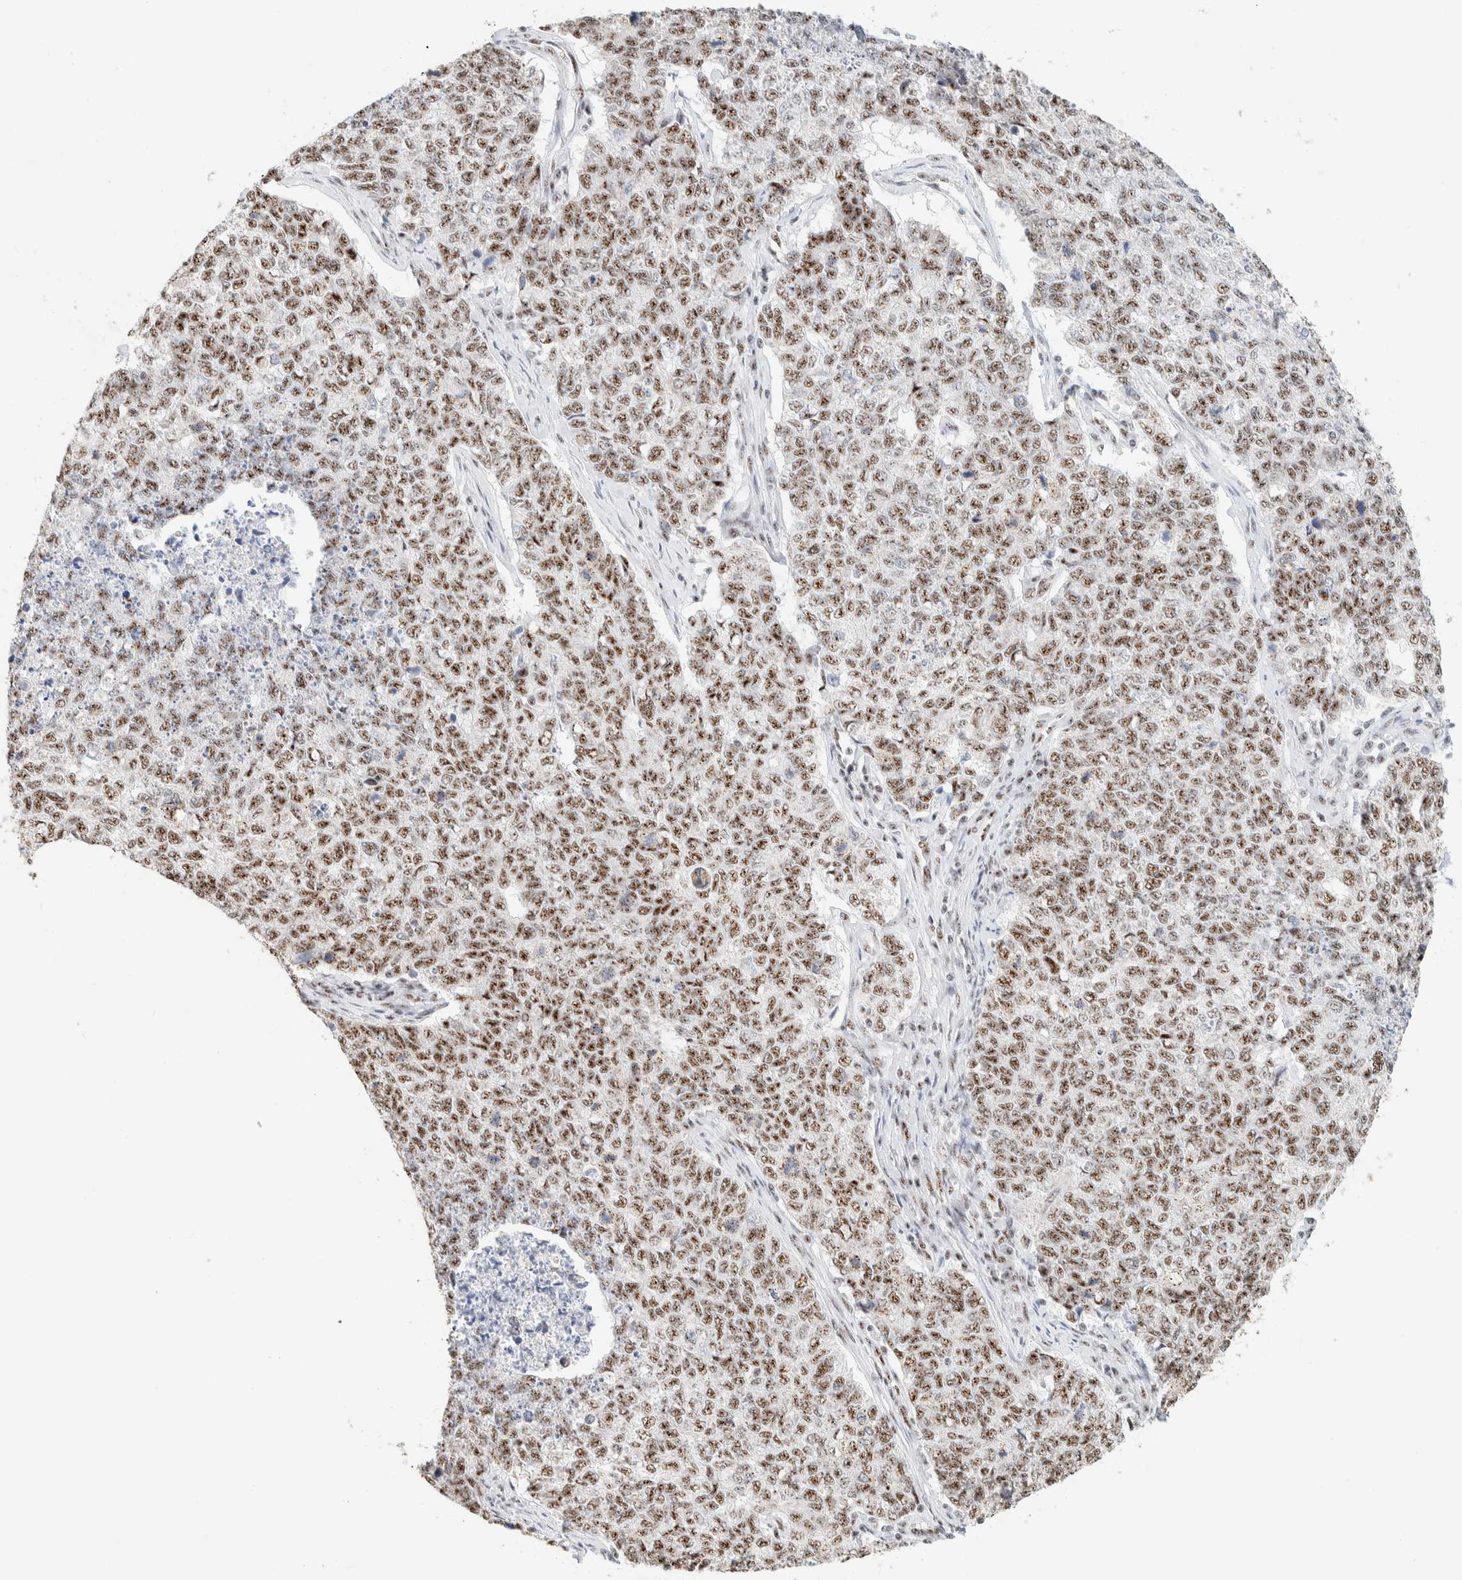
{"staining": {"intensity": "moderate", "quantity": "25%-75%", "location": "nuclear"}, "tissue": "cervical cancer", "cell_type": "Tumor cells", "image_type": "cancer", "snomed": [{"axis": "morphology", "description": "Squamous cell carcinoma, NOS"}, {"axis": "topography", "description": "Cervix"}], "caption": "Immunohistochemical staining of human cervical cancer (squamous cell carcinoma) displays medium levels of moderate nuclear expression in approximately 25%-75% of tumor cells.", "gene": "SON", "patient": {"sex": "female", "age": 63}}